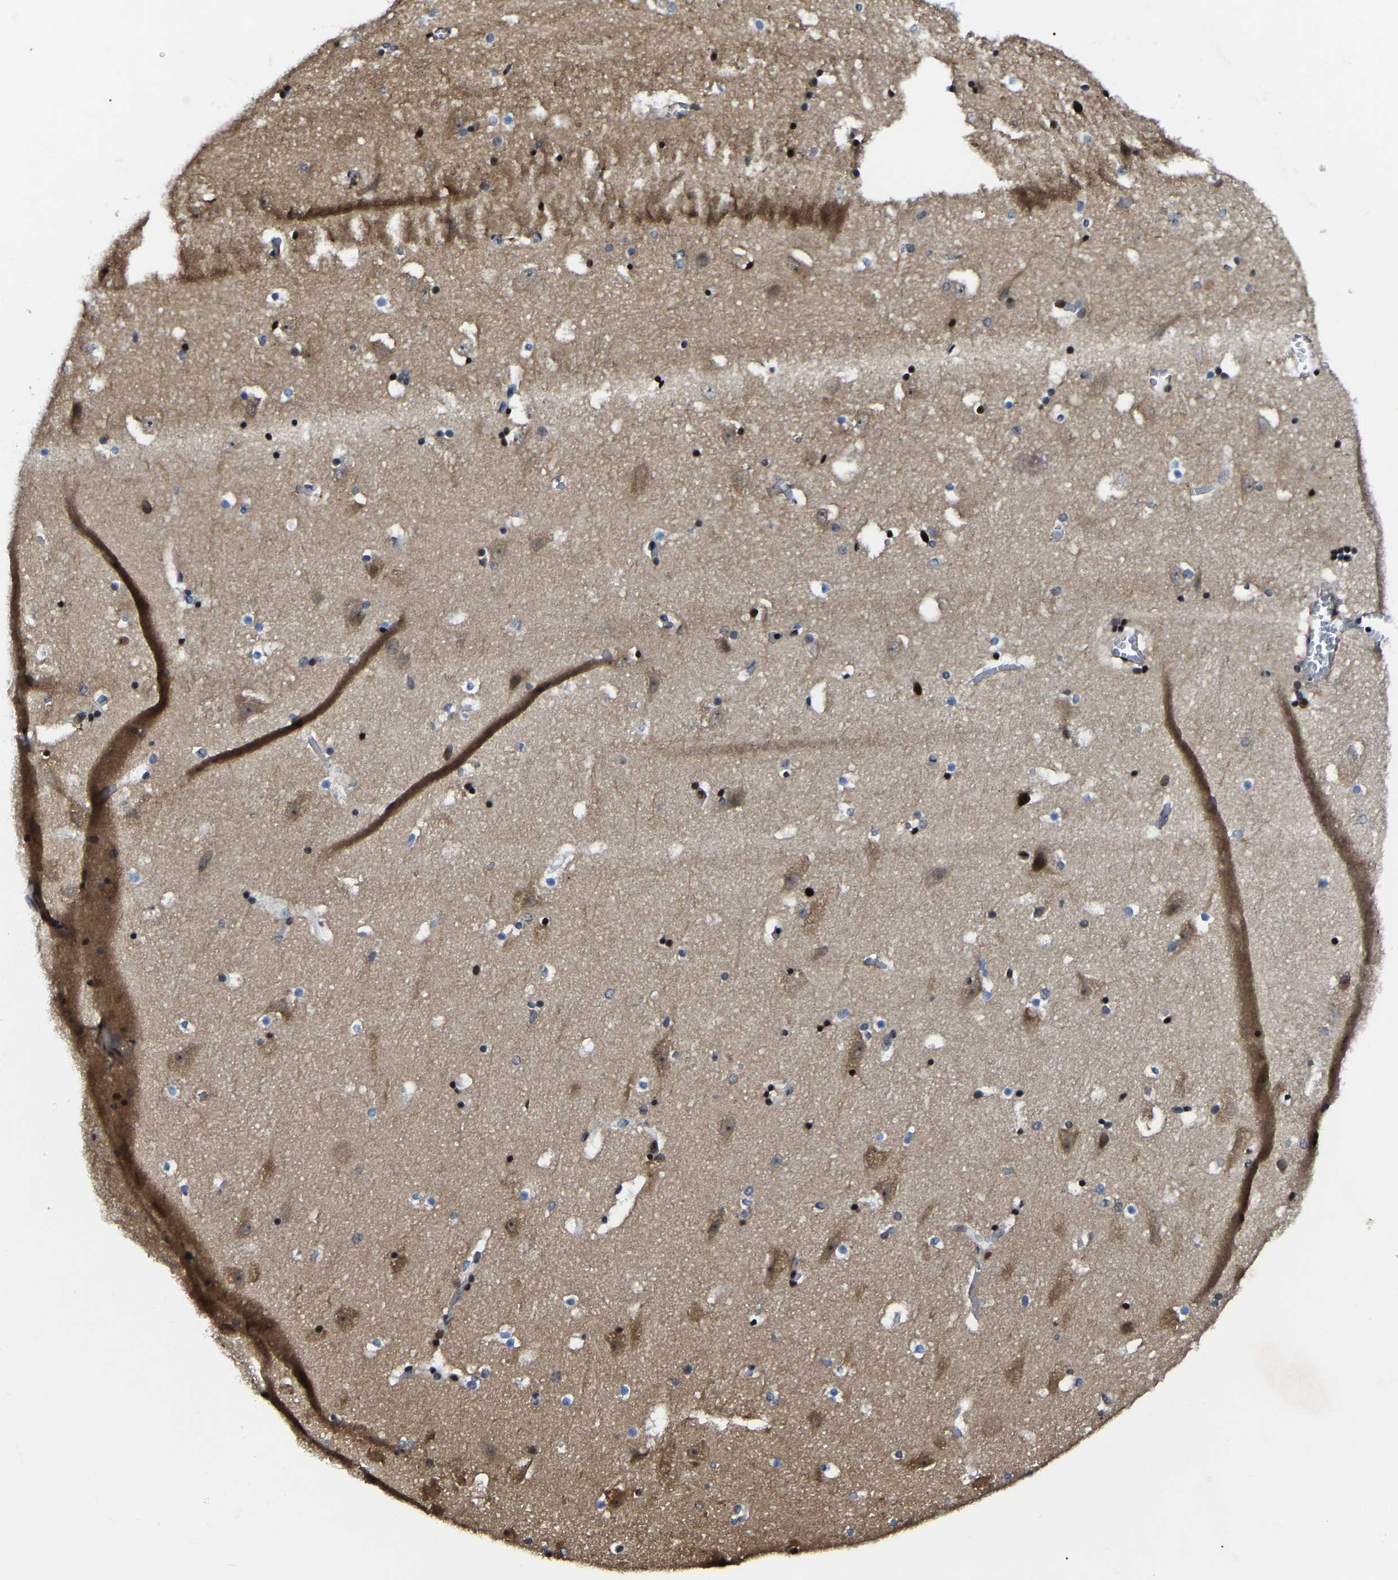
{"staining": {"intensity": "strong", "quantity": "25%-75%", "location": "nuclear"}, "tissue": "hippocampus", "cell_type": "Glial cells", "image_type": "normal", "snomed": [{"axis": "morphology", "description": "Normal tissue, NOS"}, {"axis": "topography", "description": "Hippocampus"}], "caption": "High-magnification brightfield microscopy of normal hippocampus stained with DAB (3,3'-diaminobenzidine) (brown) and counterstained with hematoxylin (blue). glial cells exhibit strong nuclear expression is seen in about25%-75% of cells. The protein of interest is stained brown, and the nuclei are stained in blue (DAB (3,3'-diaminobenzidine) IHC with brightfield microscopy, high magnification).", "gene": "TRIM35", "patient": {"sex": "male", "age": 45}}